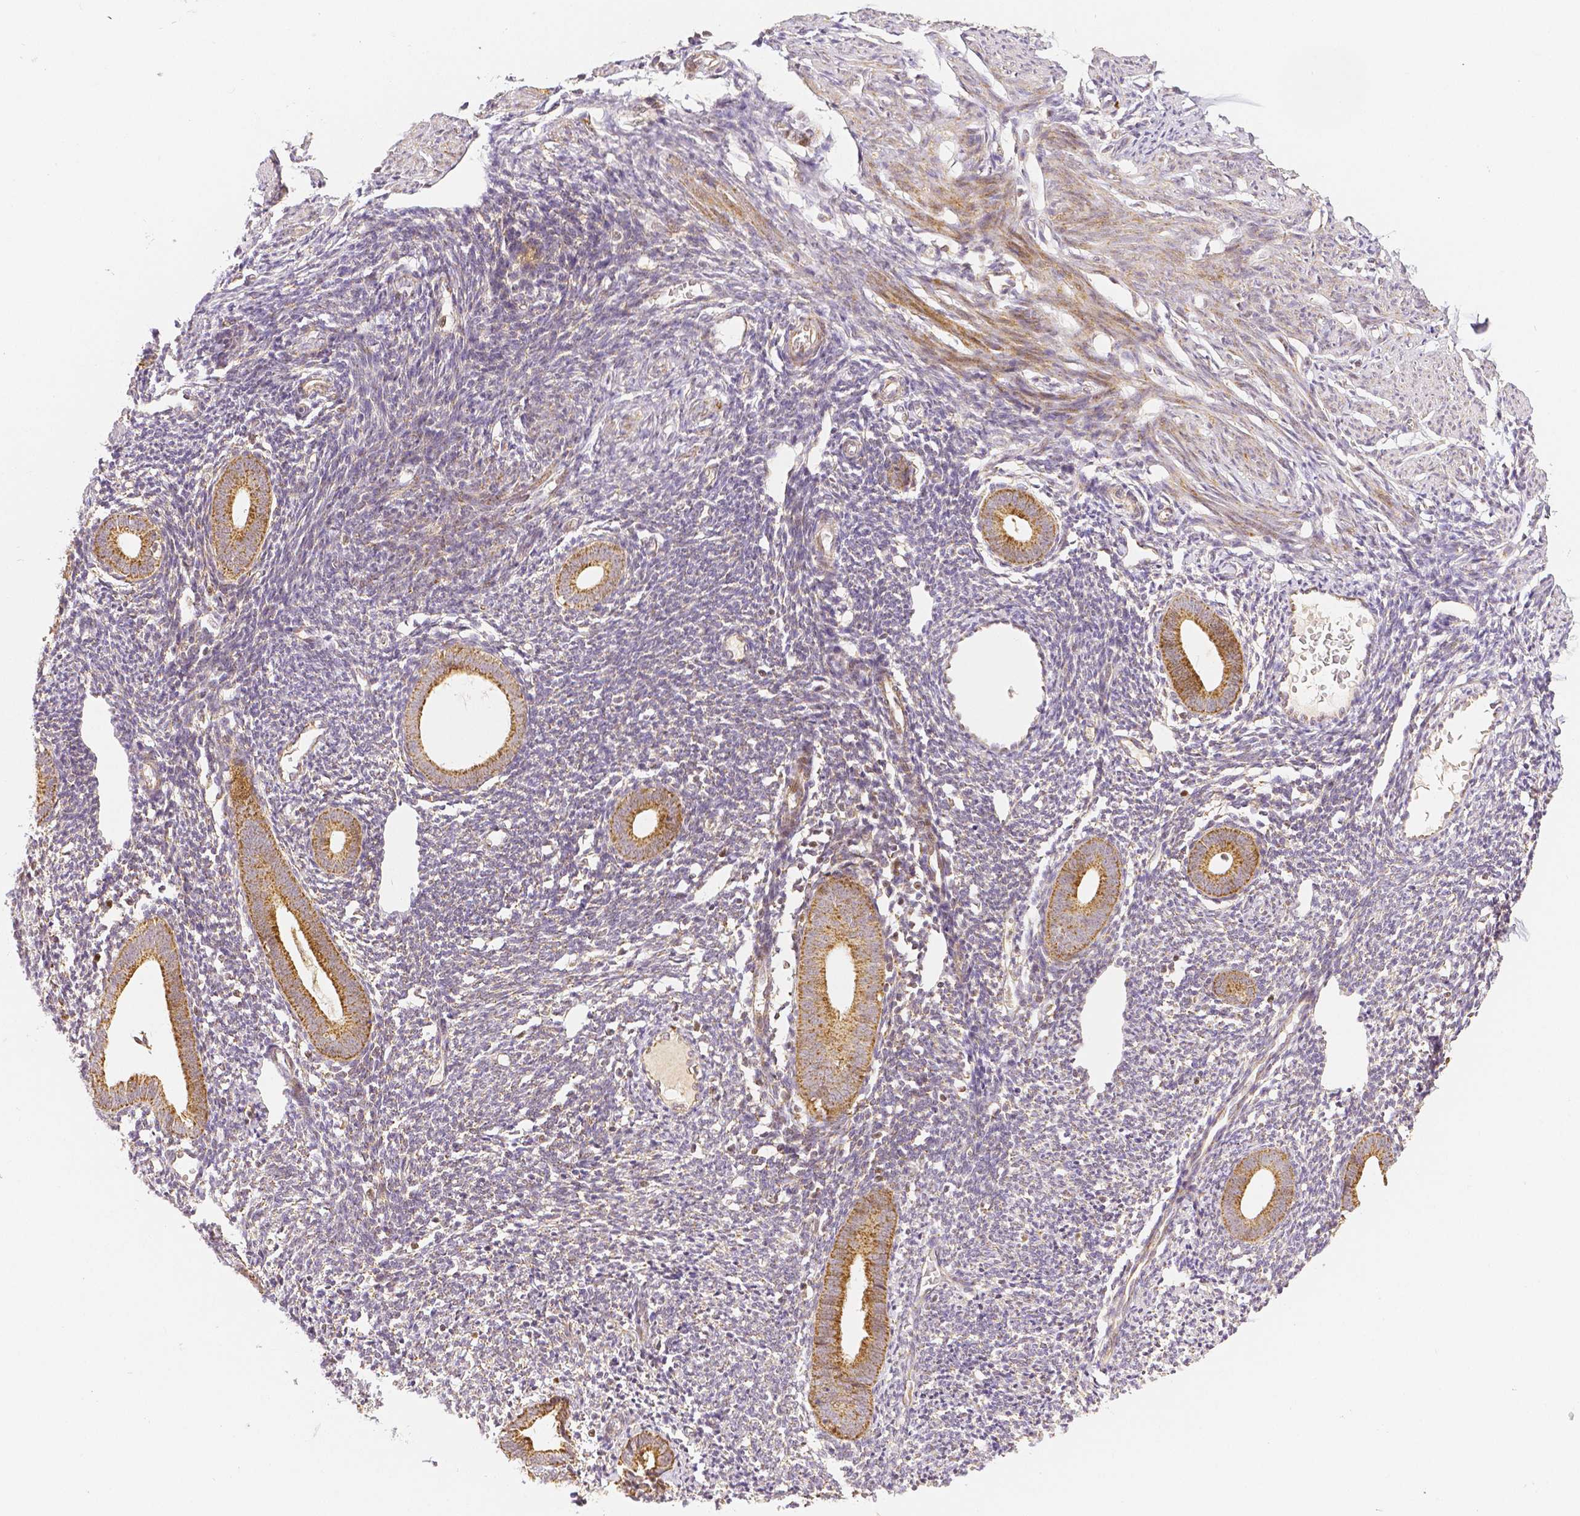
{"staining": {"intensity": "weak", "quantity": "25%-75%", "location": "cytoplasmic/membranous"}, "tissue": "endometrium", "cell_type": "Cells in endometrial stroma", "image_type": "normal", "snomed": [{"axis": "morphology", "description": "Normal tissue, NOS"}, {"axis": "topography", "description": "Endometrium"}], "caption": "A high-resolution histopathology image shows IHC staining of unremarkable endometrium, which reveals weak cytoplasmic/membranous positivity in about 25%-75% of cells in endometrial stroma.", "gene": "RHOT1", "patient": {"sex": "female", "age": 39}}